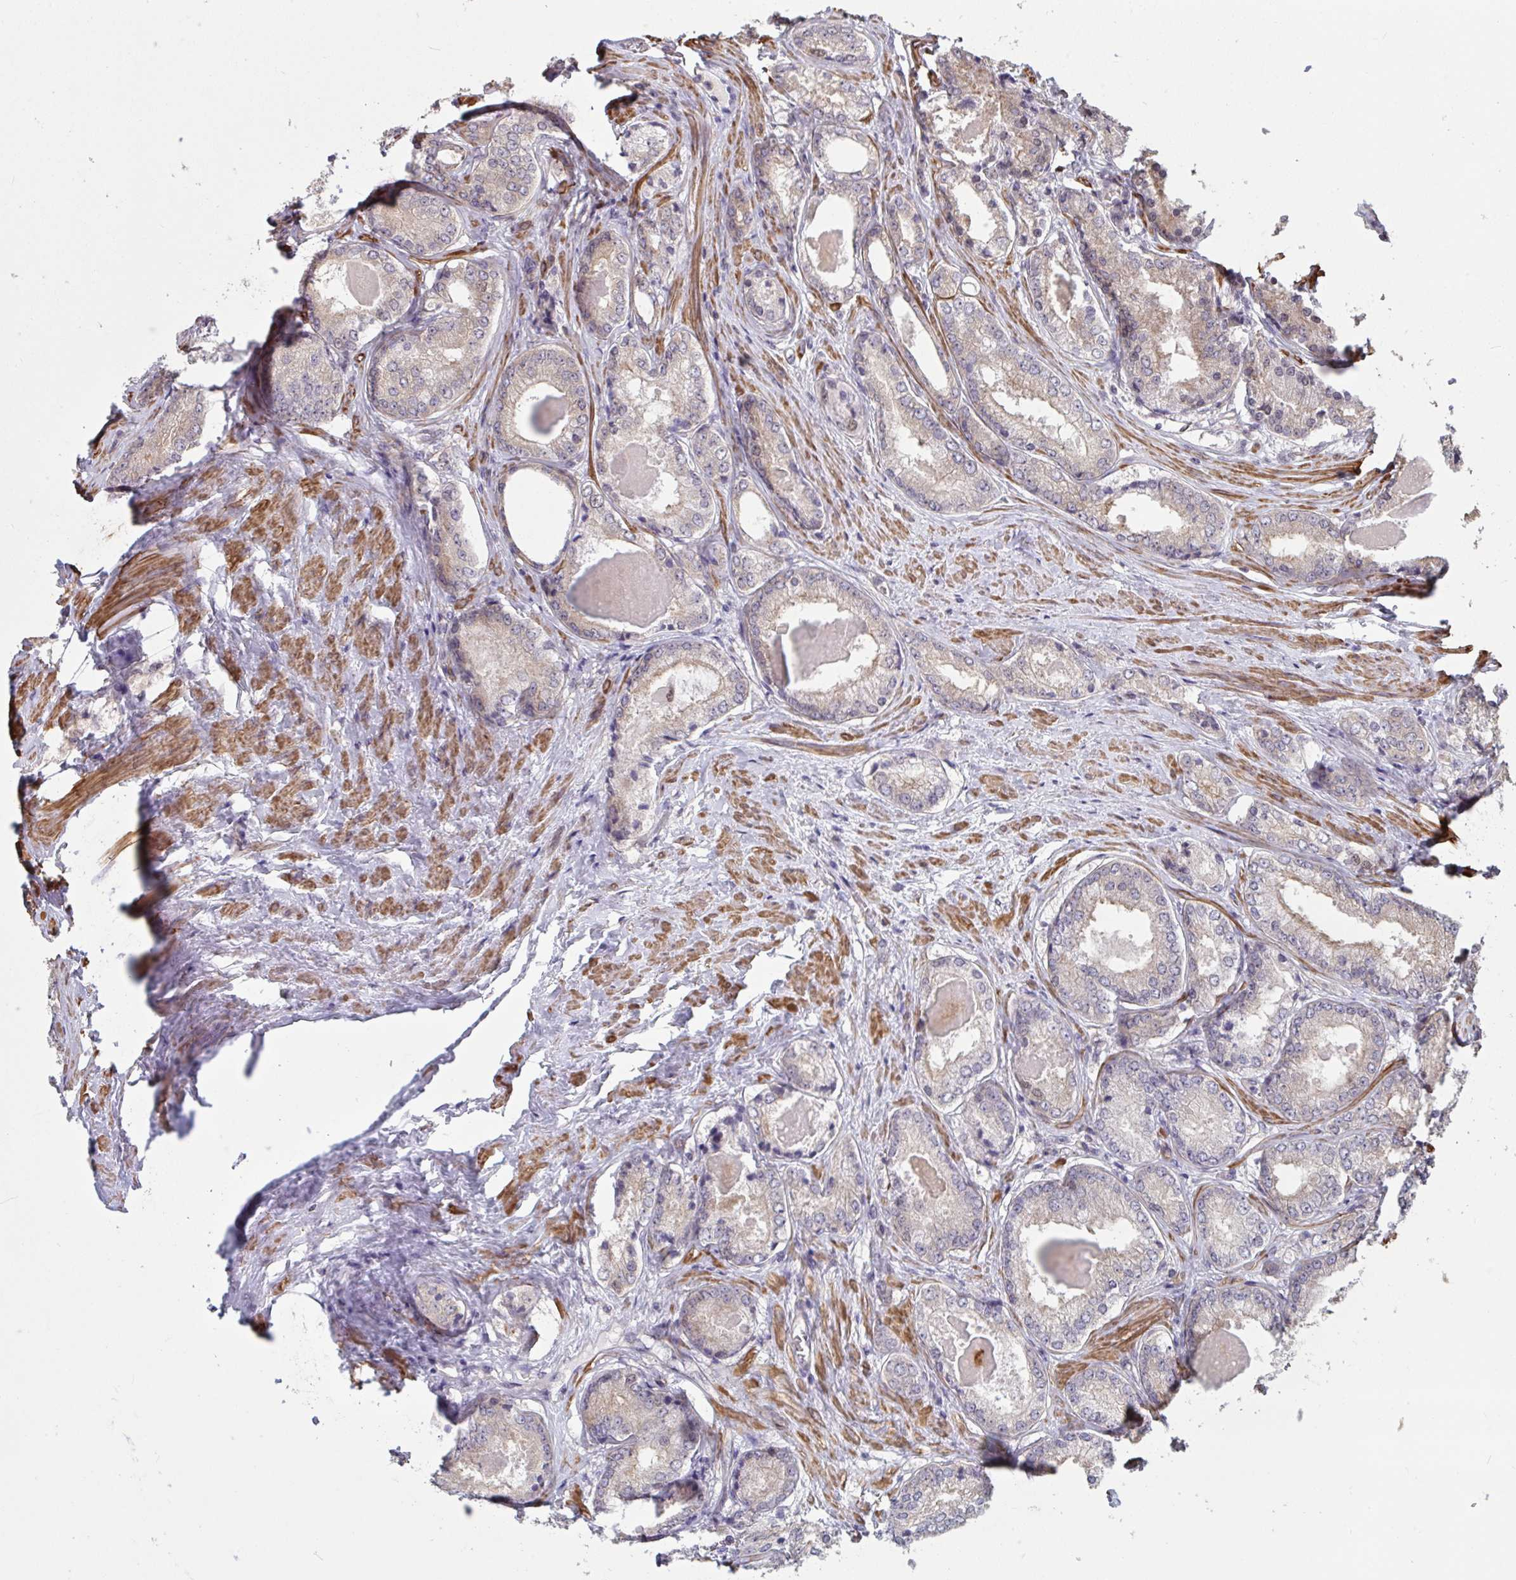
{"staining": {"intensity": "negative", "quantity": "none", "location": "none"}, "tissue": "prostate cancer", "cell_type": "Tumor cells", "image_type": "cancer", "snomed": [{"axis": "morphology", "description": "Adenocarcinoma, NOS"}, {"axis": "morphology", "description": "Adenocarcinoma, Low grade"}, {"axis": "topography", "description": "Prostate"}], "caption": "IHC photomicrograph of human prostate cancer stained for a protein (brown), which reveals no positivity in tumor cells.", "gene": "IPO5", "patient": {"sex": "male", "age": 68}}